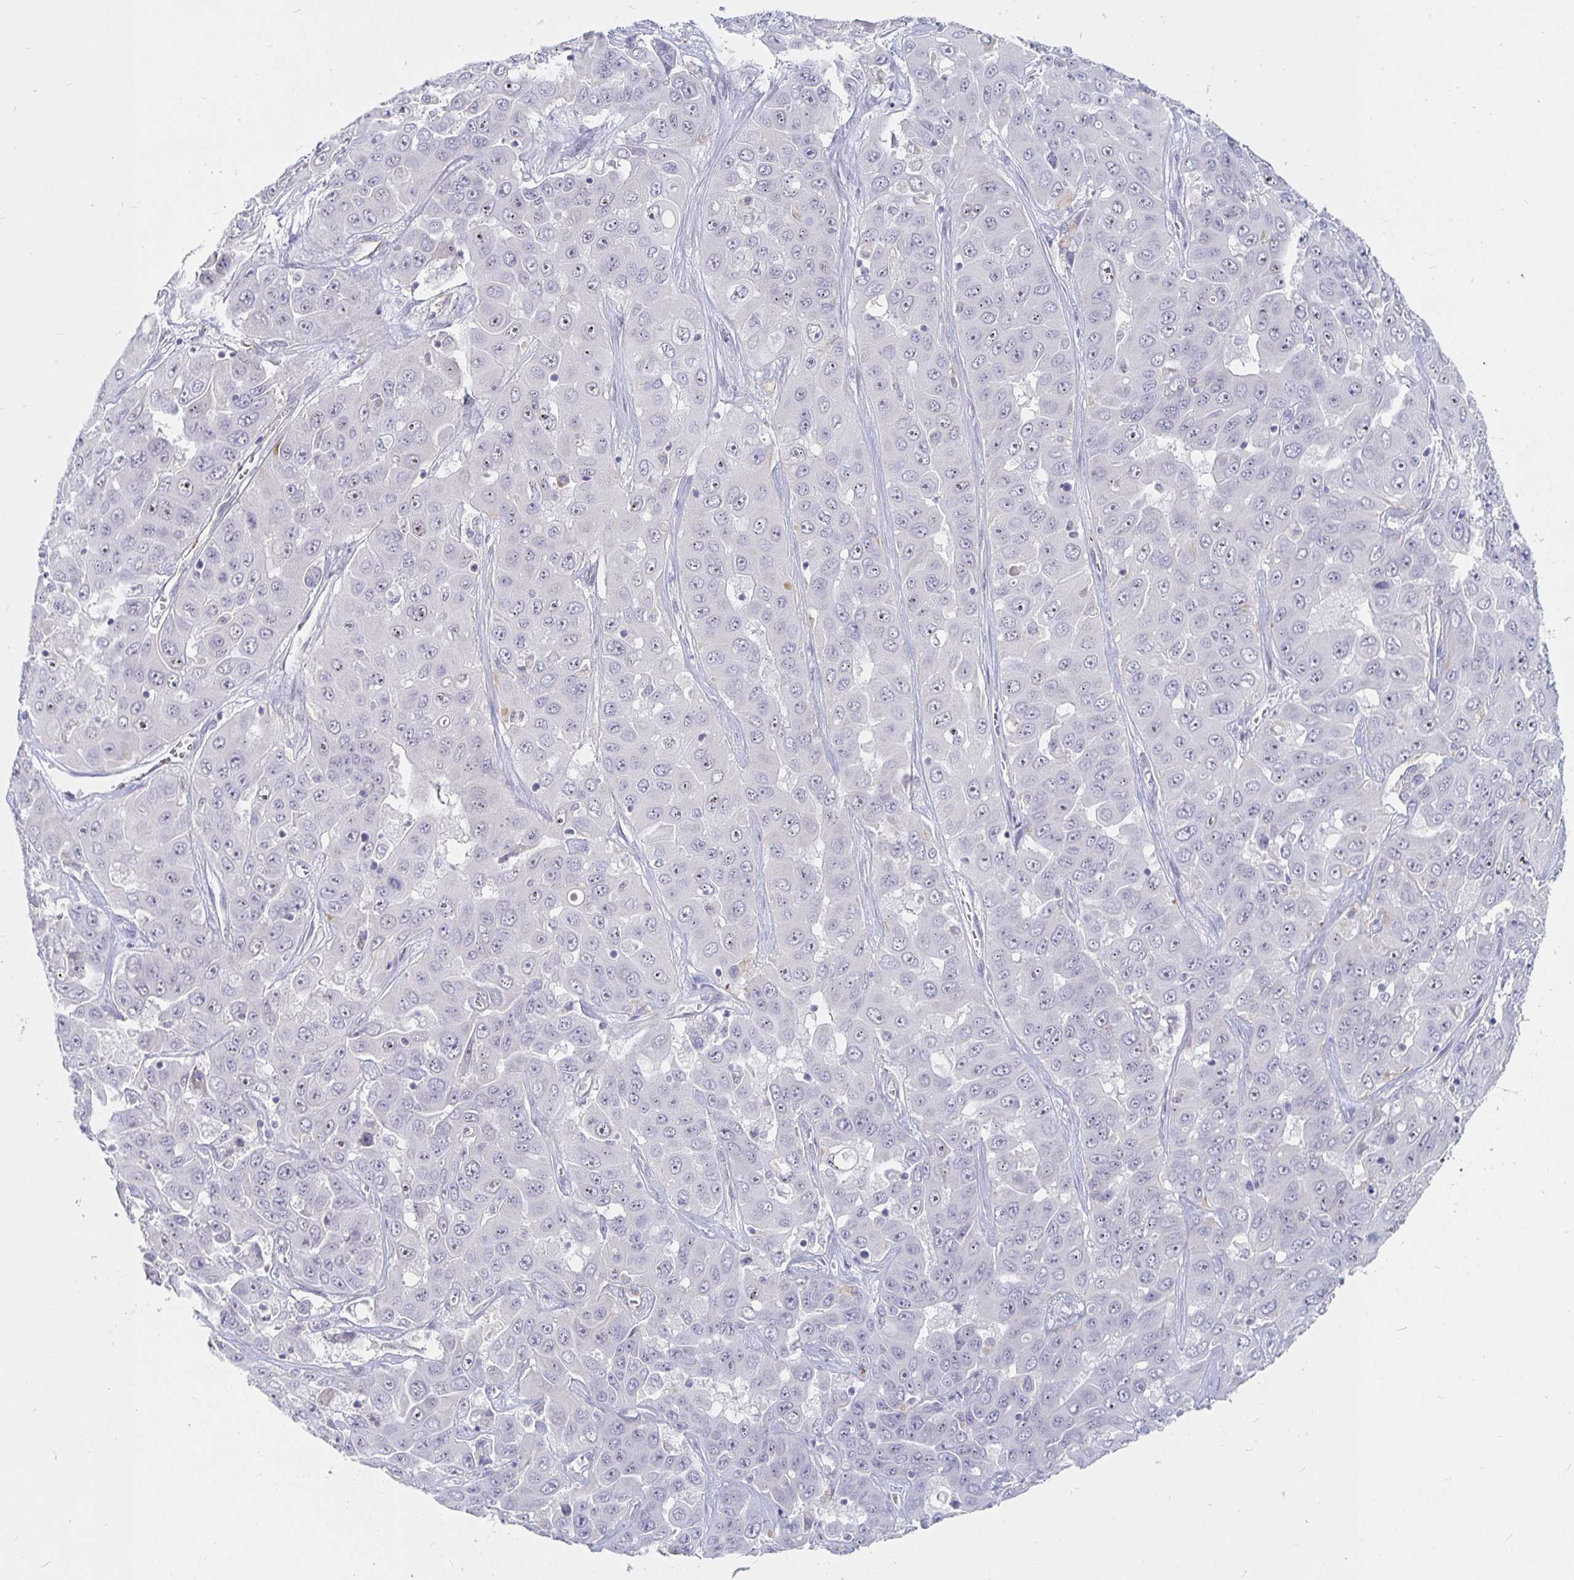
{"staining": {"intensity": "negative", "quantity": "none", "location": "none"}, "tissue": "liver cancer", "cell_type": "Tumor cells", "image_type": "cancer", "snomed": [{"axis": "morphology", "description": "Cholangiocarcinoma"}, {"axis": "topography", "description": "Liver"}], "caption": "This is an immunohistochemistry (IHC) photomicrograph of human cholangiocarcinoma (liver). There is no staining in tumor cells.", "gene": "S100G", "patient": {"sex": "female", "age": 52}}